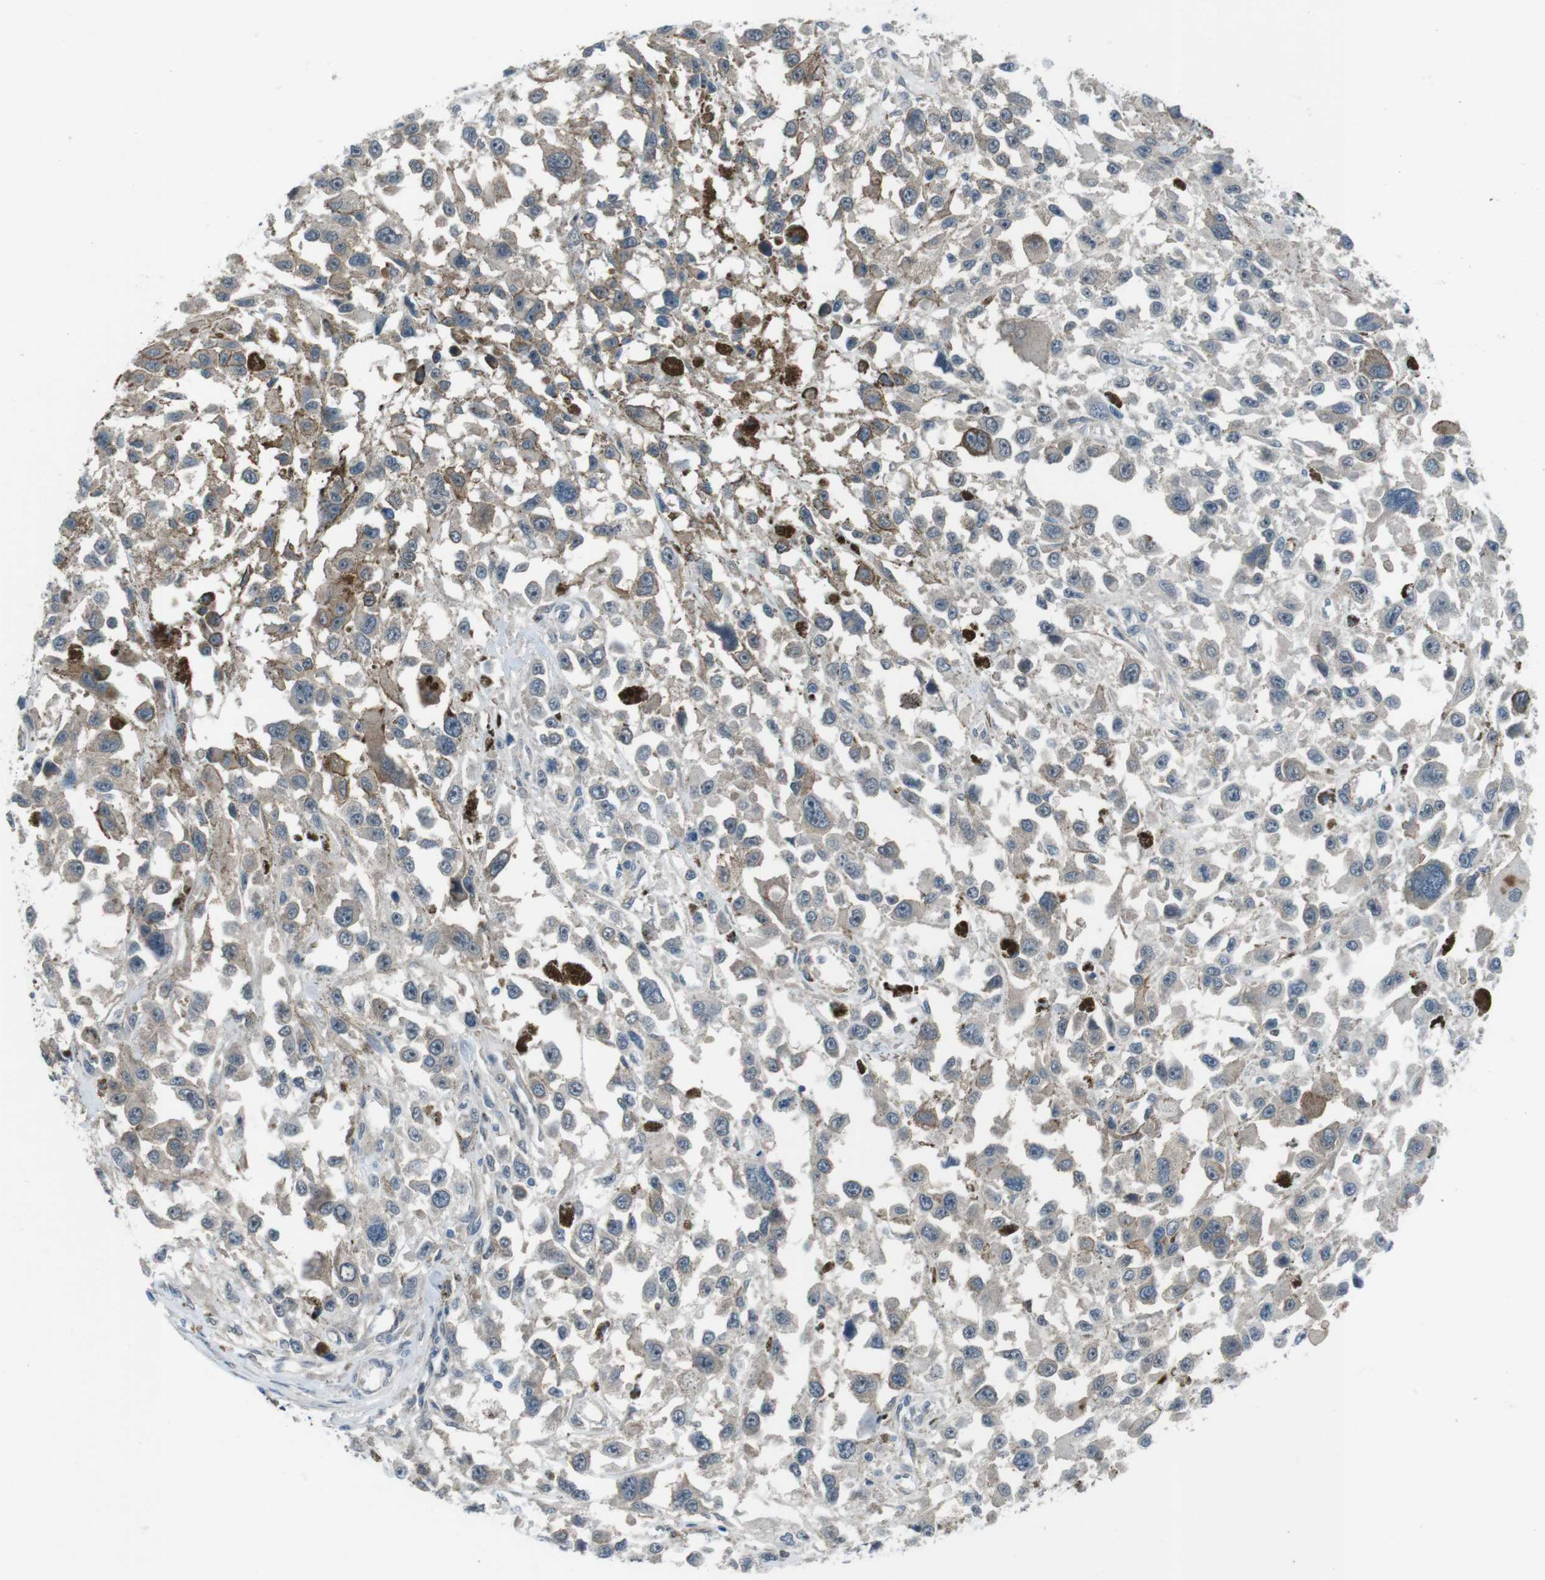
{"staining": {"intensity": "weak", "quantity": ">75%", "location": "cytoplasmic/membranous"}, "tissue": "melanoma", "cell_type": "Tumor cells", "image_type": "cancer", "snomed": [{"axis": "morphology", "description": "Malignant melanoma, Metastatic site"}, {"axis": "topography", "description": "Lymph node"}], "caption": "Tumor cells display low levels of weak cytoplasmic/membranous positivity in approximately >75% of cells in melanoma. (IHC, brightfield microscopy, high magnification).", "gene": "ANK2", "patient": {"sex": "male", "age": 59}}